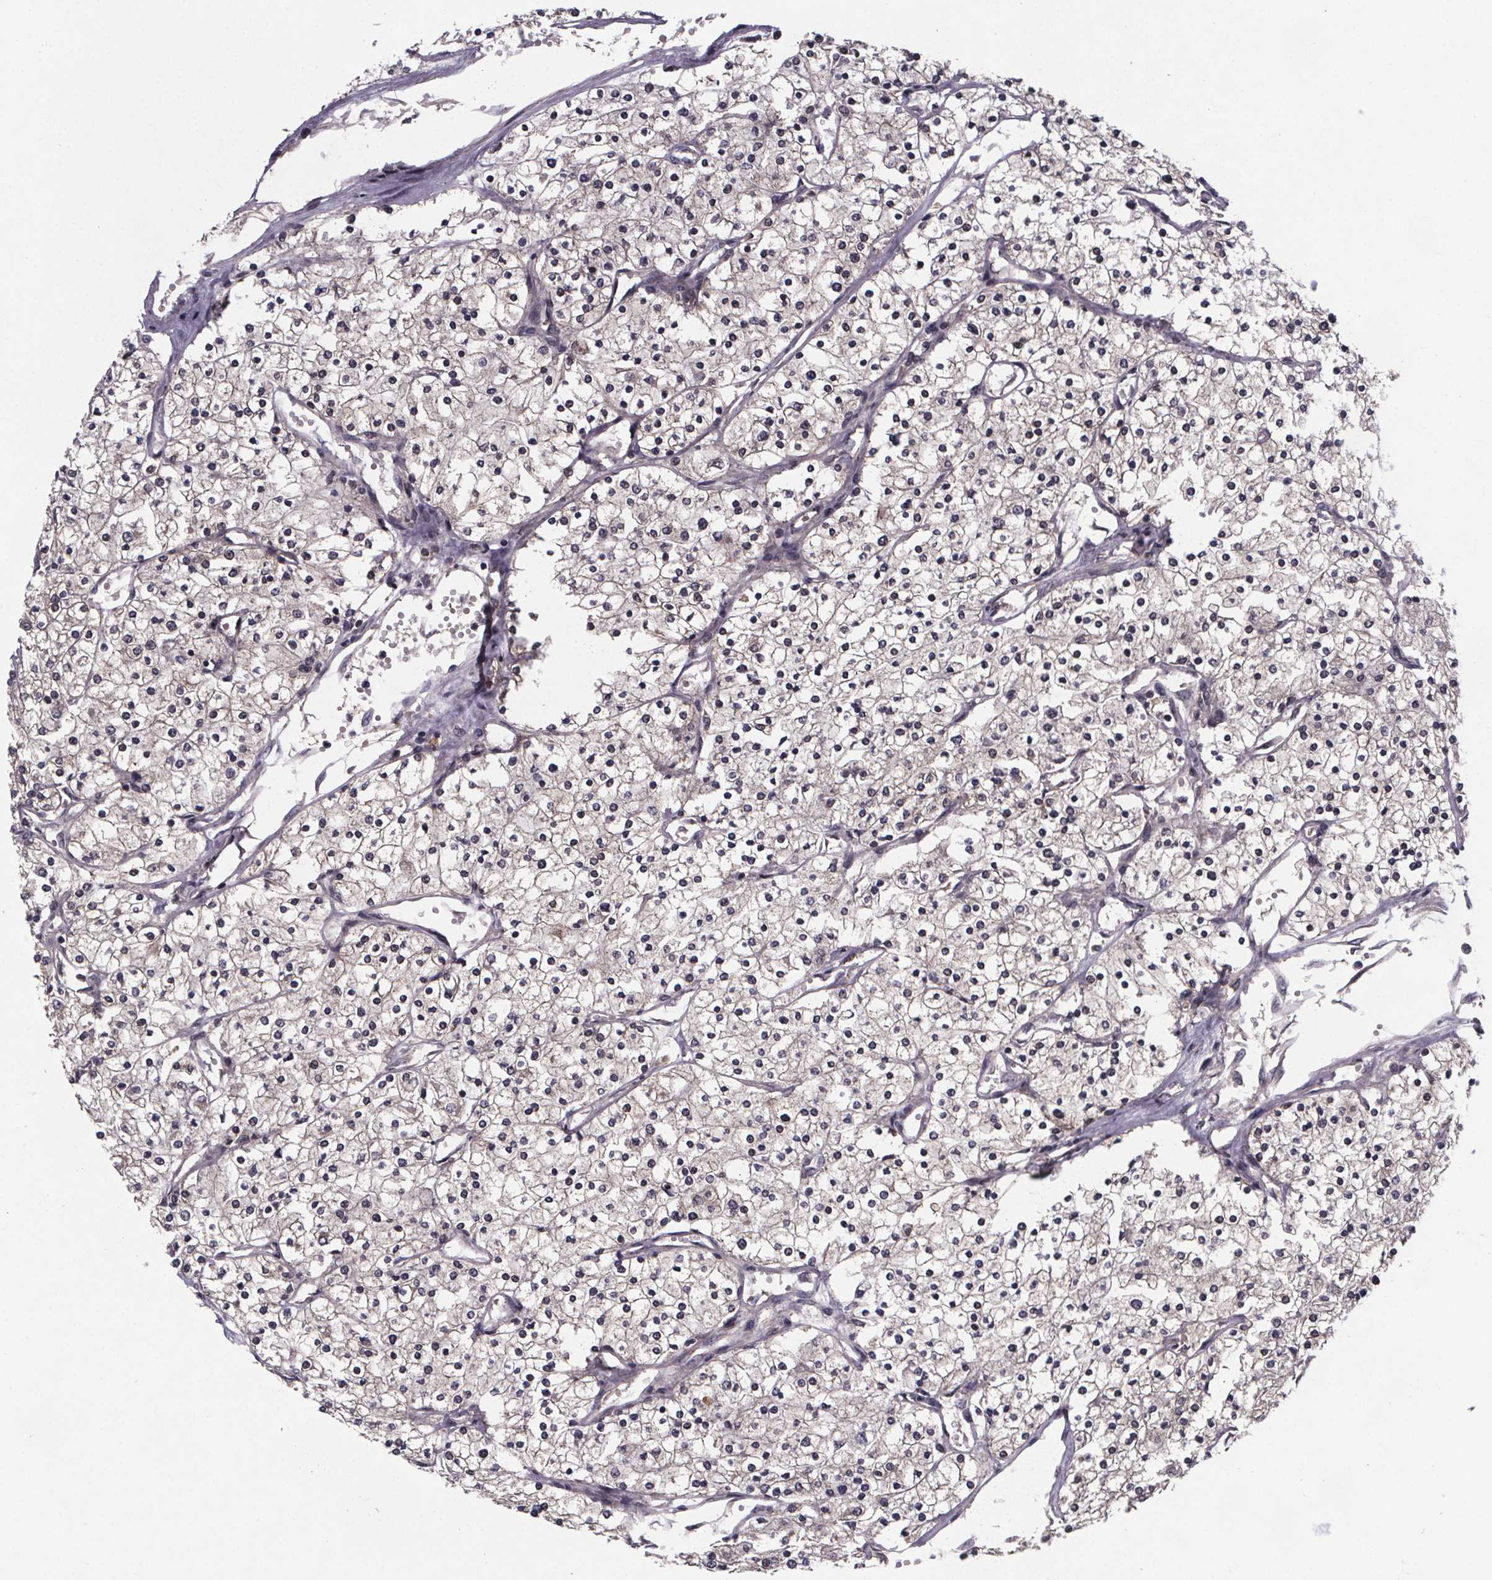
{"staining": {"intensity": "negative", "quantity": "none", "location": "none"}, "tissue": "renal cancer", "cell_type": "Tumor cells", "image_type": "cancer", "snomed": [{"axis": "morphology", "description": "Adenocarcinoma, NOS"}, {"axis": "topography", "description": "Kidney"}], "caption": "Tumor cells show no significant expression in renal cancer (adenocarcinoma).", "gene": "FN3KRP", "patient": {"sex": "male", "age": 80}}